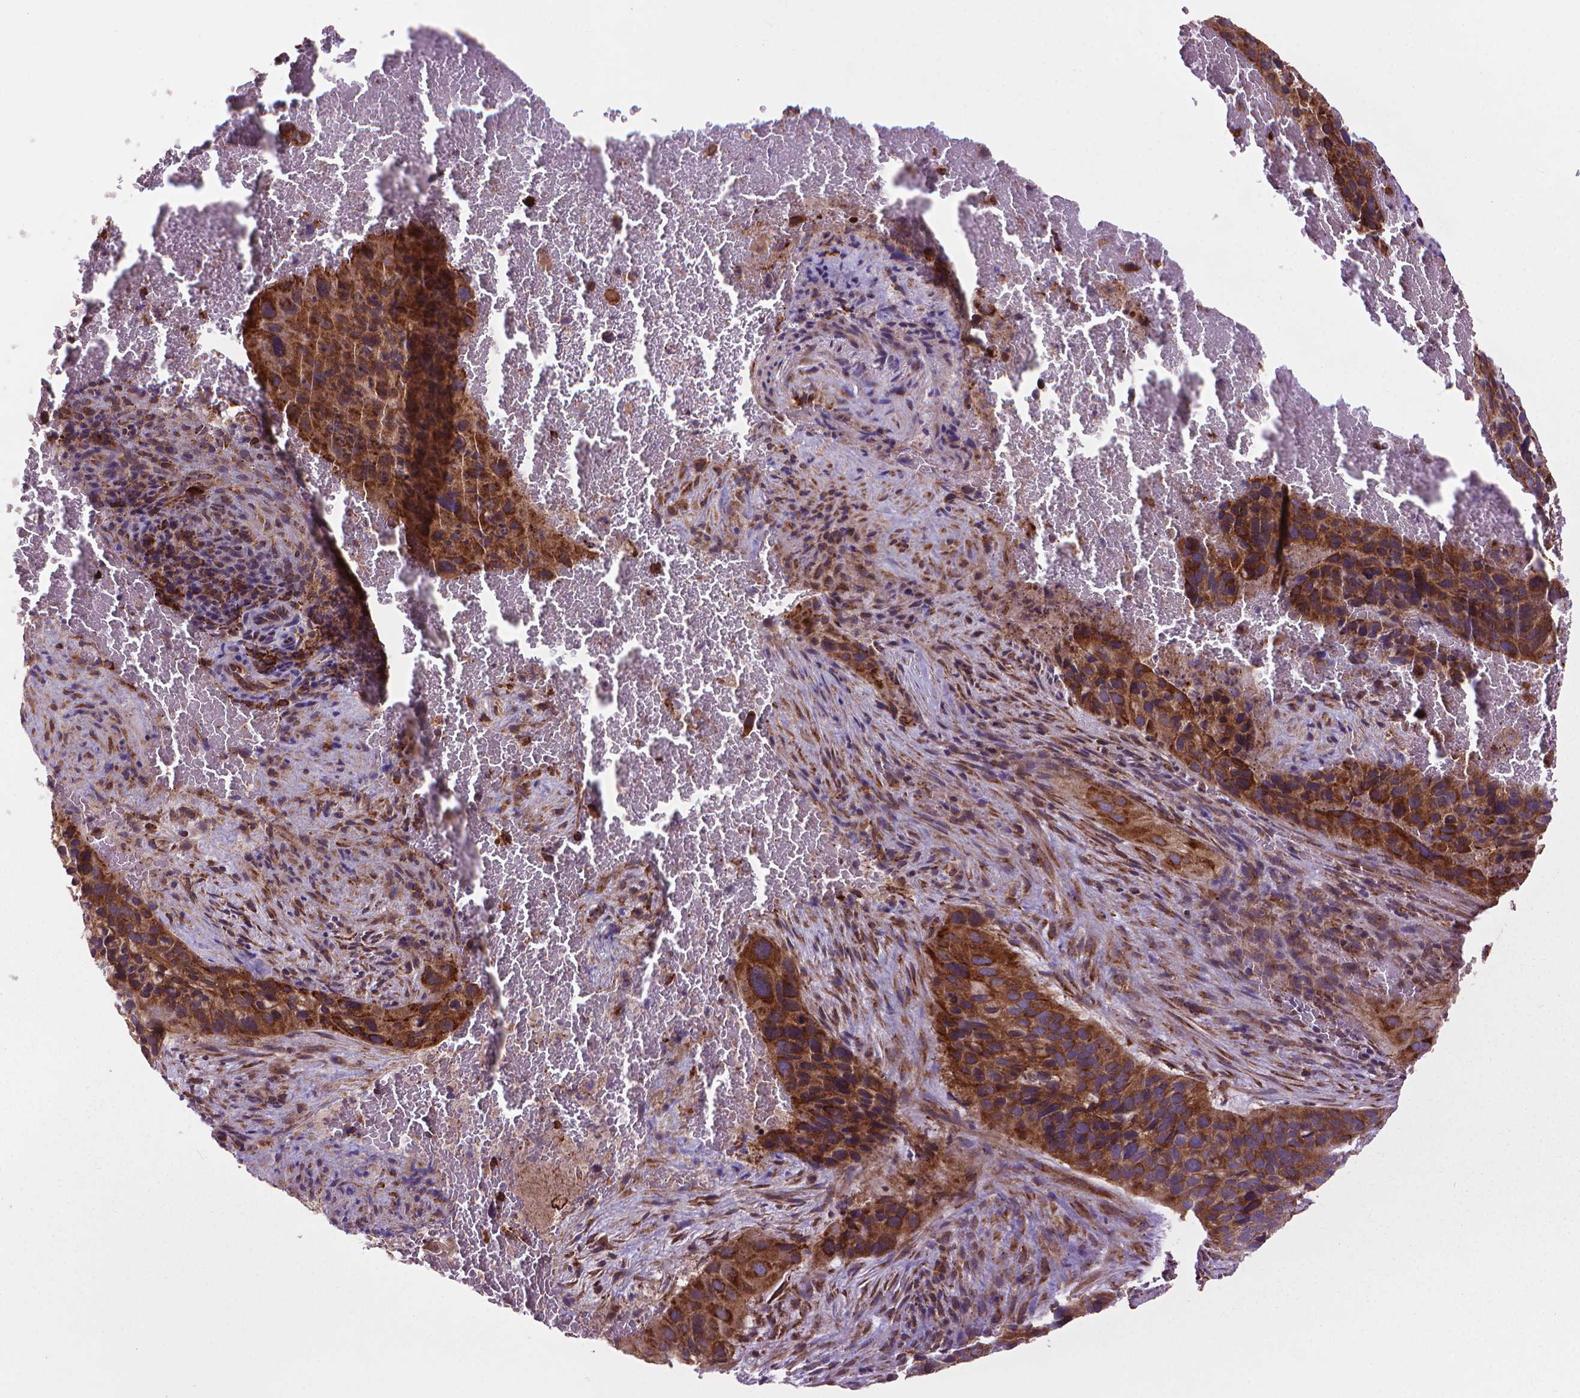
{"staining": {"intensity": "moderate", "quantity": ">75%", "location": "cytoplasmic/membranous"}, "tissue": "cervical cancer", "cell_type": "Tumor cells", "image_type": "cancer", "snomed": [{"axis": "morphology", "description": "Squamous cell carcinoma, NOS"}, {"axis": "topography", "description": "Cervix"}], "caption": "This image demonstrates cervical cancer stained with immunohistochemistry to label a protein in brown. The cytoplasmic/membranous of tumor cells show moderate positivity for the protein. Nuclei are counter-stained blue.", "gene": "MYH14", "patient": {"sex": "female", "age": 38}}